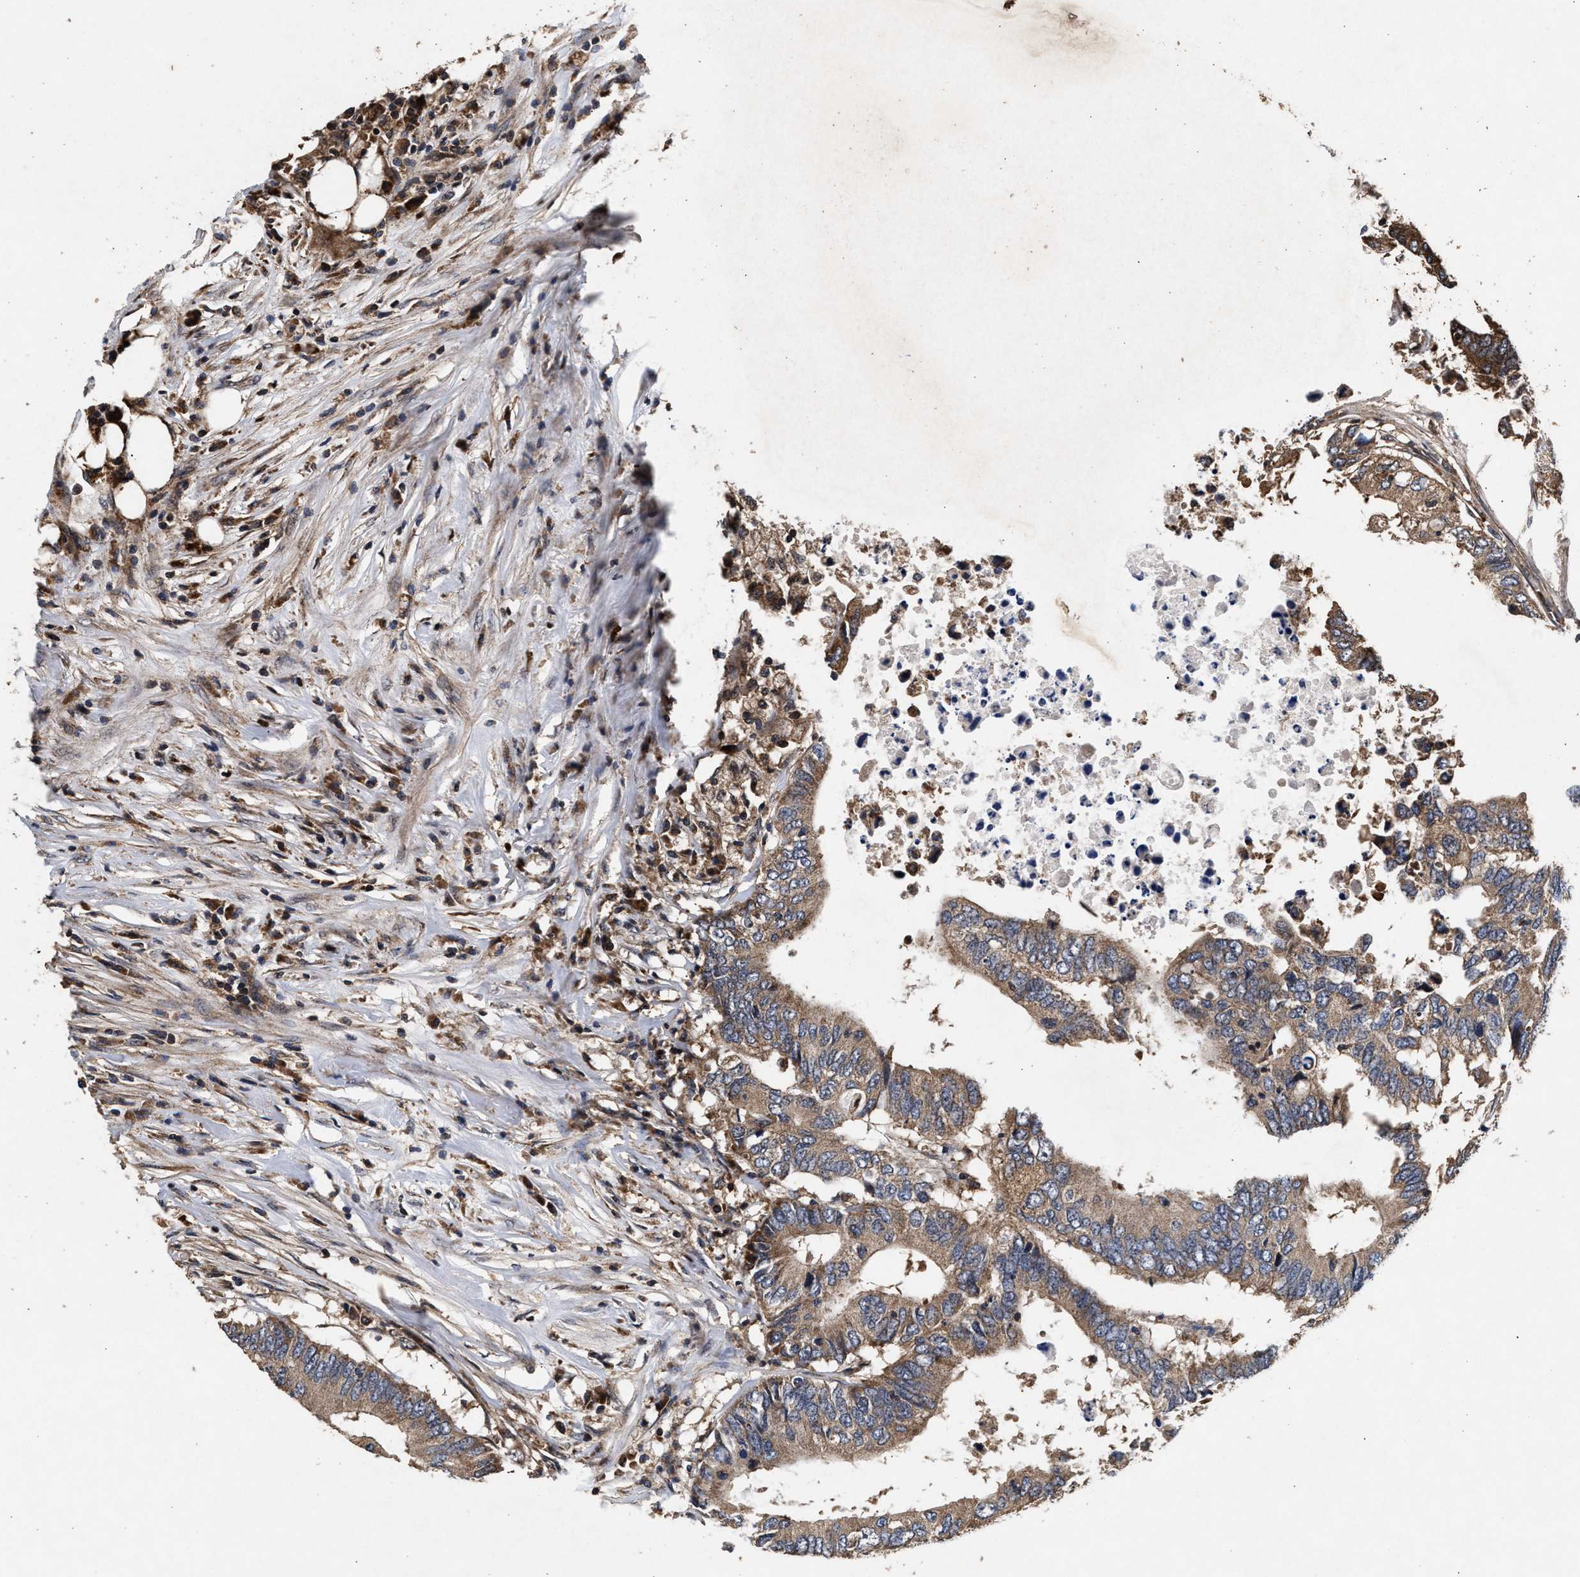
{"staining": {"intensity": "weak", "quantity": ">75%", "location": "cytoplasmic/membranous"}, "tissue": "colorectal cancer", "cell_type": "Tumor cells", "image_type": "cancer", "snomed": [{"axis": "morphology", "description": "Adenocarcinoma, NOS"}, {"axis": "topography", "description": "Colon"}], "caption": "Weak cytoplasmic/membranous staining for a protein is present in approximately >75% of tumor cells of colorectal cancer (adenocarcinoma) using IHC.", "gene": "NFKB2", "patient": {"sex": "male", "age": 71}}